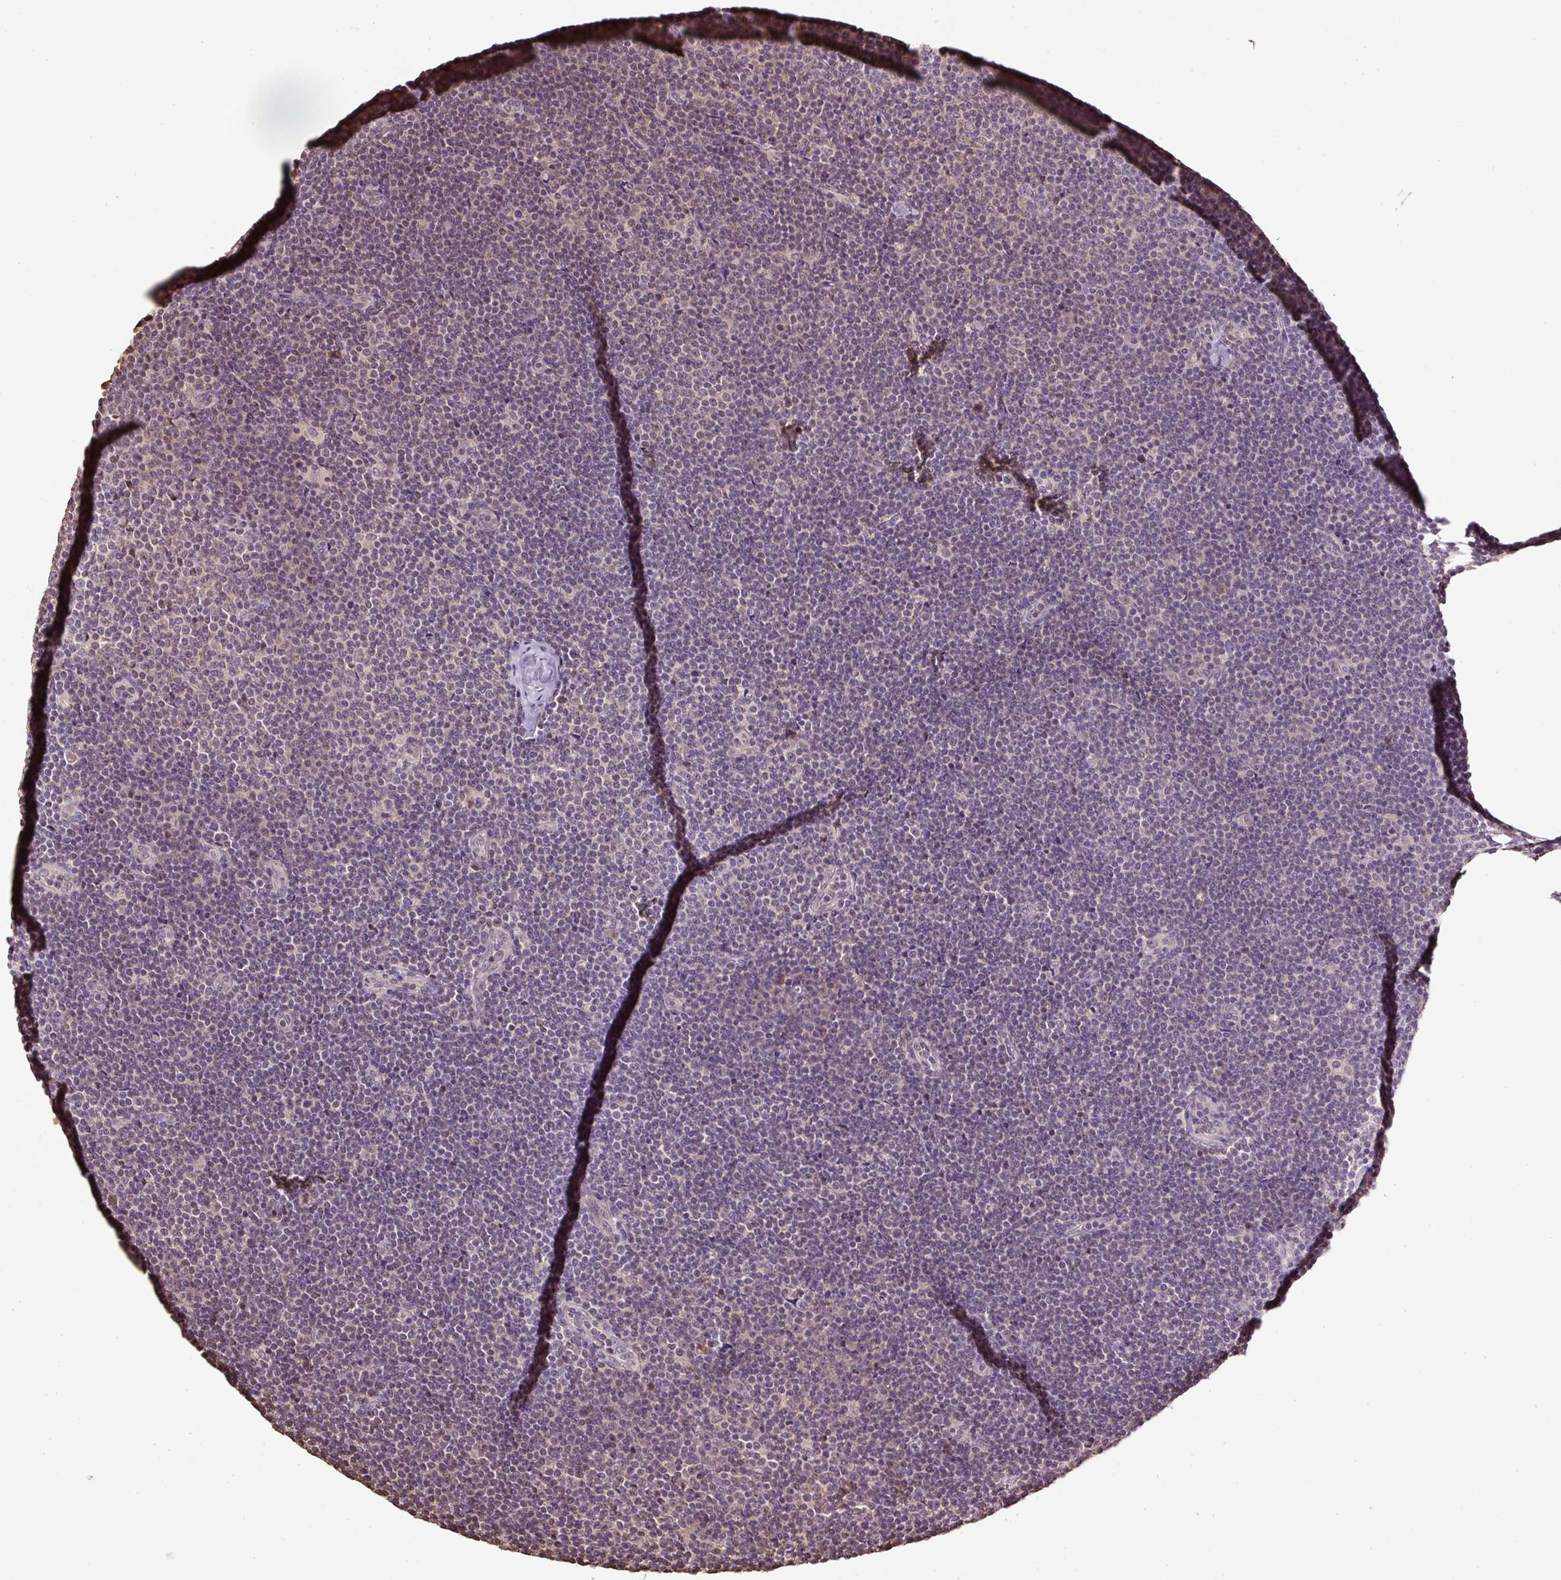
{"staining": {"intensity": "weak", "quantity": "25%-75%", "location": "nuclear"}, "tissue": "lymphoma", "cell_type": "Tumor cells", "image_type": "cancer", "snomed": [{"axis": "morphology", "description": "Malignant lymphoma, non-Hodgkin's type, Low grade"}, {"axis": "topography", "description": "Lymph node"}], "caption": "Immunohistochemistry (IHC) of human malignant lymphoma, non-Hodgkin's type (low-grade) displays low levels of weak nuclear positivity in approximately 25%-75% of tumor cells.", "gene": "TMEM170B", "patient": {"sex": "male", "age": 48}}